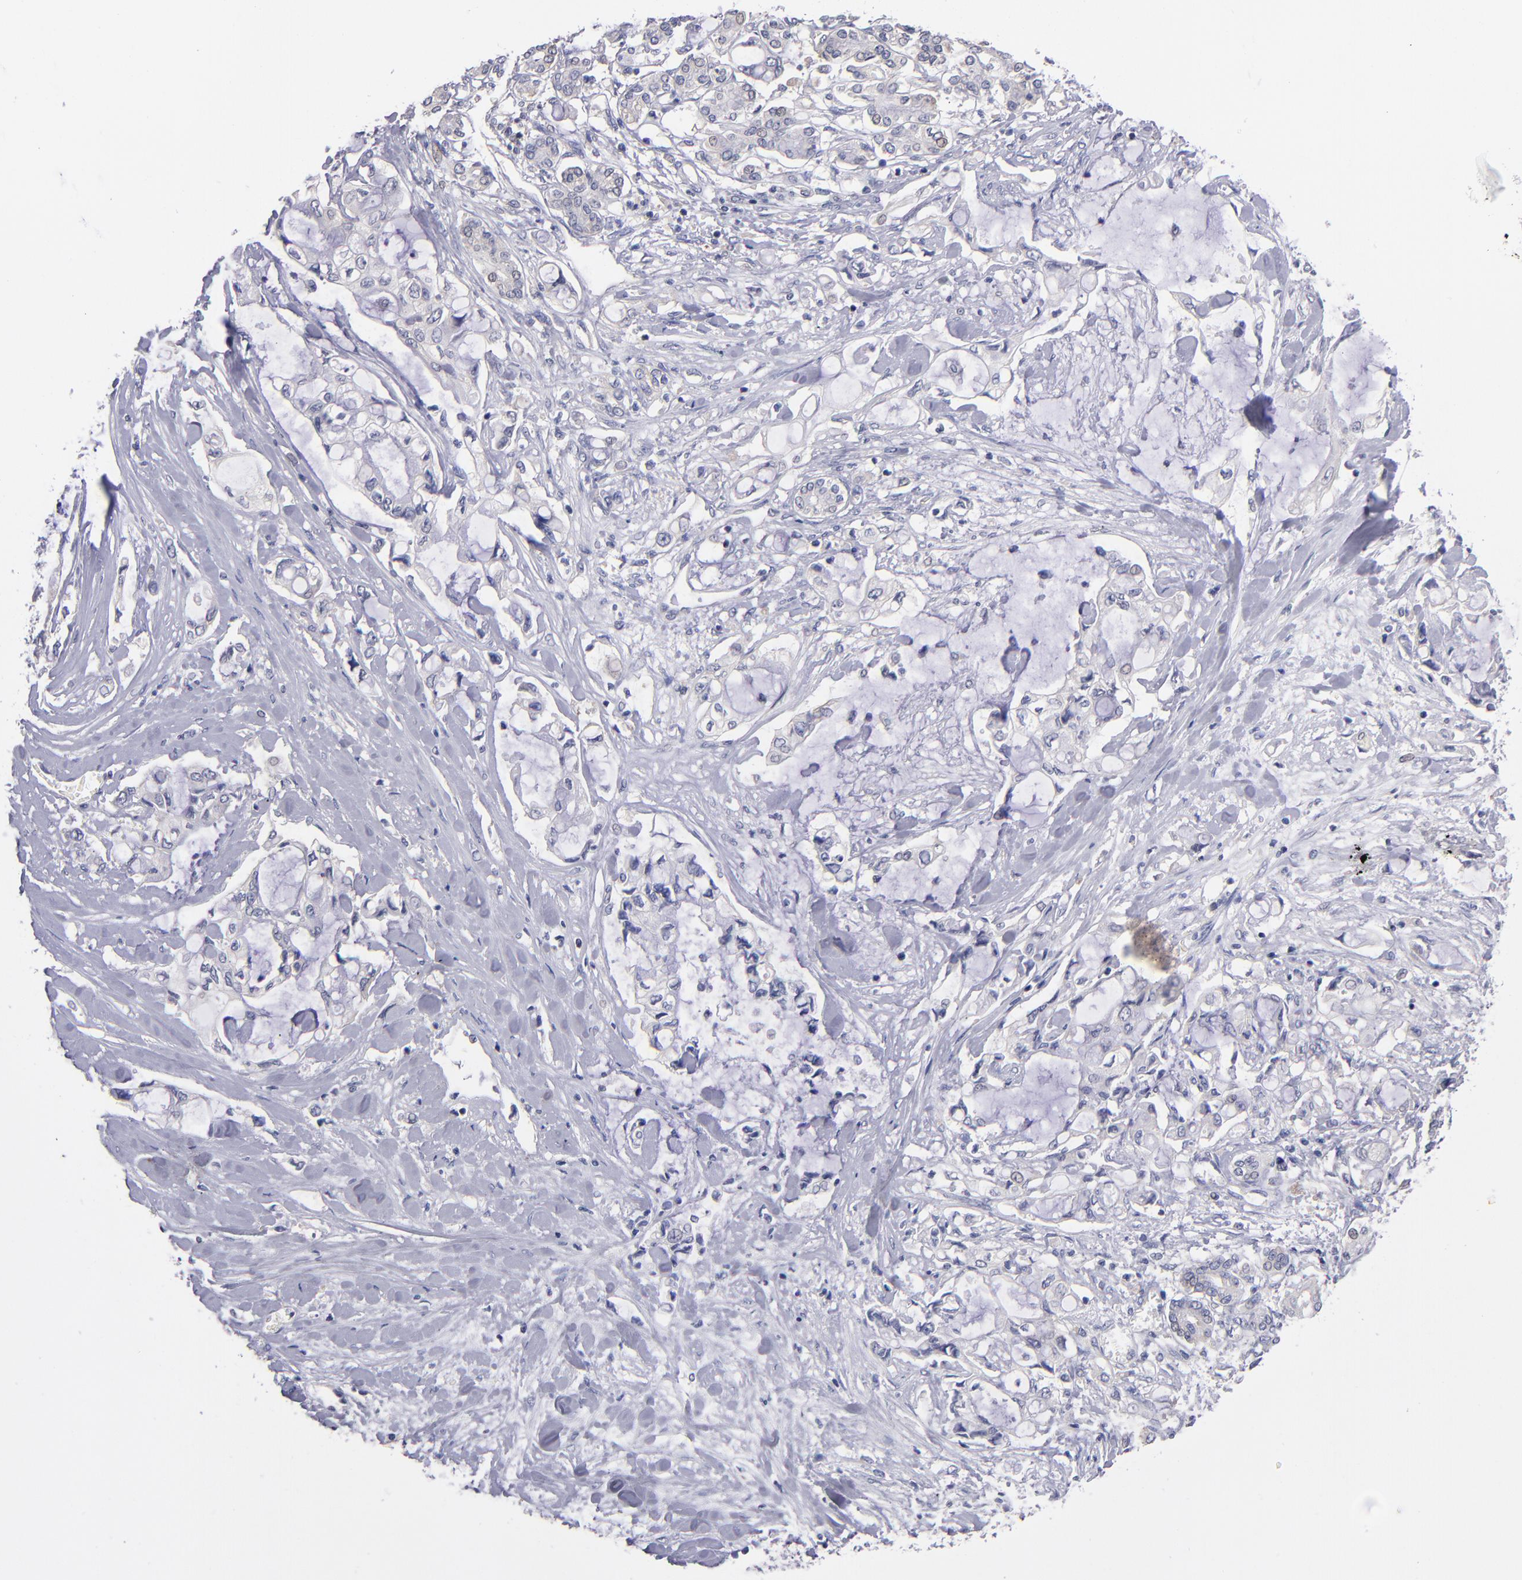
{"staining": {"intensity": "negative", "quantity": "none", "location": "none"}, "tissue": "pancreatic cancer", "cell_type": "Tumor cells", "image_type": "cancer", "snomed": [{"axis": "morphology", "description": "Adenocarcinoma, NOS"}, {"axis": "topography", "description": "Pancreas"}], "caption": "Immunohistochemistry photomicrograph of neoplastic tissue: pancreatic cancer (adenocarcinoma) stained with DAB demonstrates no significant protein positivity in tumor cells.", "gene": "EIF3L", "patient": {"sex": "female", "age": 70}}